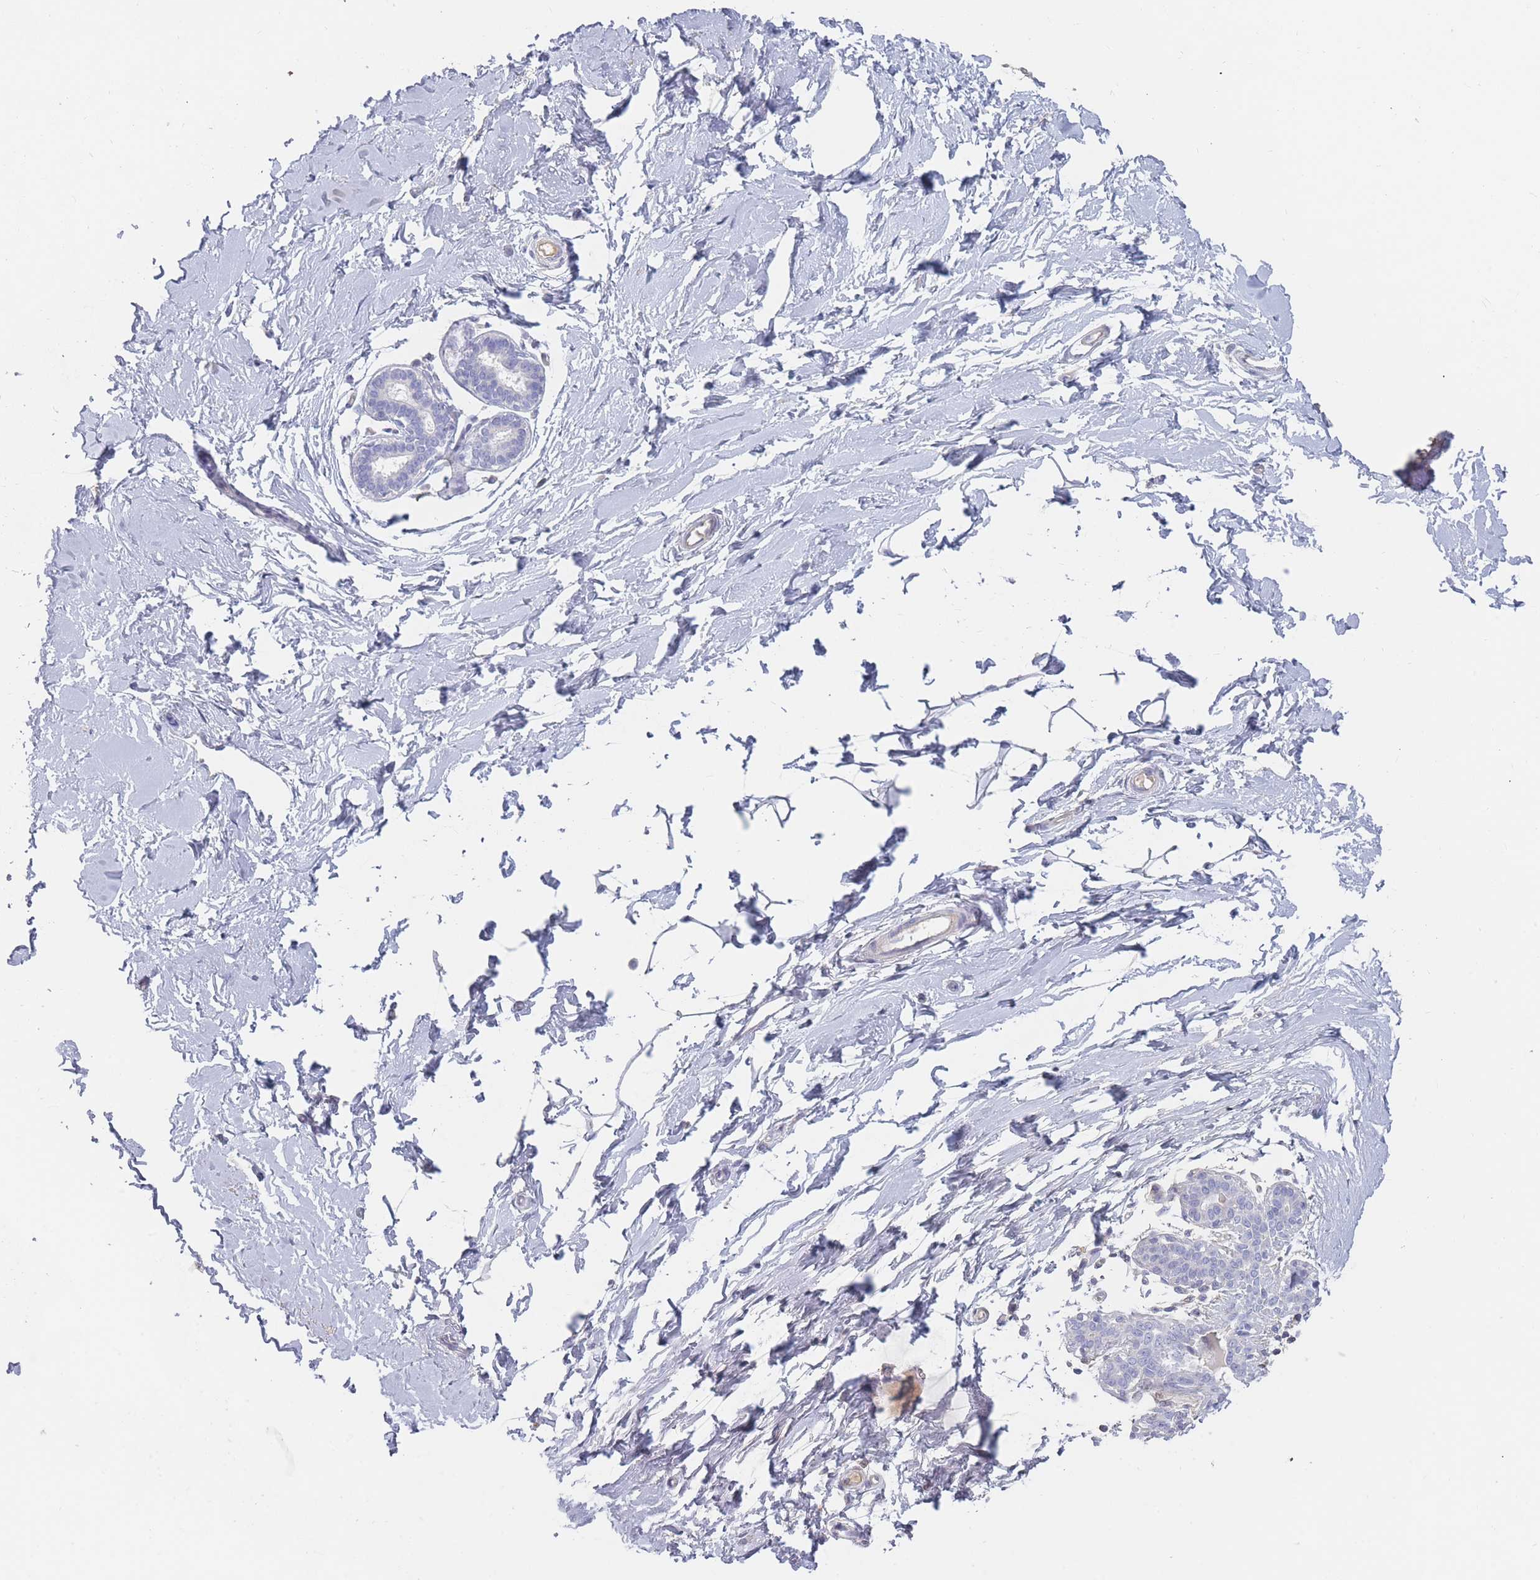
{"staining": {"intensity": "negative", "quantity": "none", "location": "none"}, "tissue": "breast", "cell_type": "Adipocytes", "image_type": "normal", "snomed": [{"axis": "morphology", "description": "Normal tissue, NOS"}, {"axis": "topography", "description": "Breast"}], "caption": "Immunohistochemical staining of unremarkable breast displays no significant positivity in adipocytes.", "gene": "PRG4", "patient": {"sex": "female", "age": 23}}